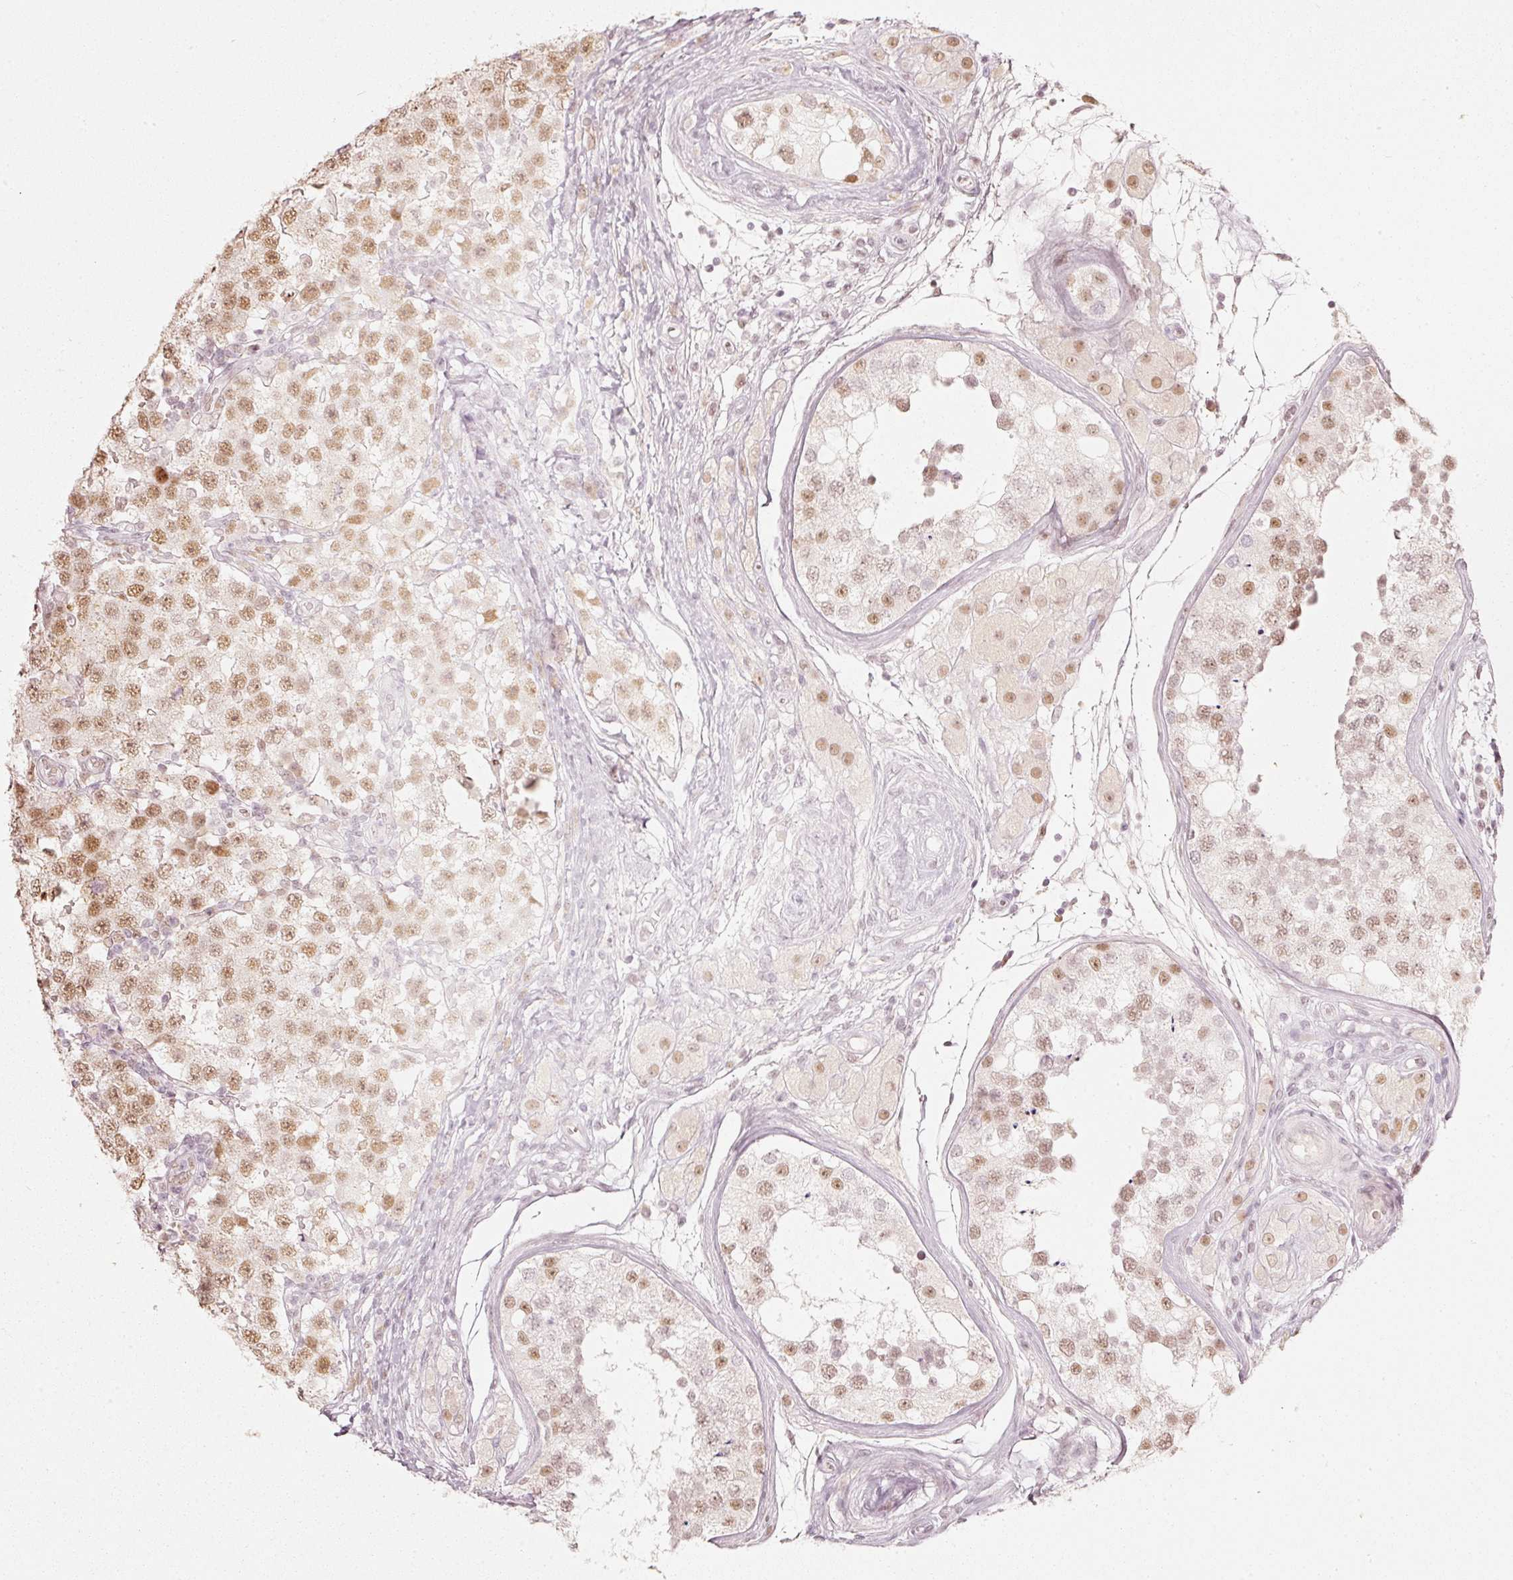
{"staining": {"intensity": "moderate", "quantity": ">75%", "location": "nuclear"}, "tissue": "testis cancer", "cell_type": "Tumor cells", "image_type": "cancer", "snomed": [{"axis": "morphology", "description": "Seminoma, NOS"}, {"axis": "topography", "description": "Testis"}], "caption": "The photomicrograph demonstrates a brown stain indicating the presence of a protein in the nuclear of tumor cells in testis cancer (seminoma). (IHC, brightfield microscopy, high magnification).", "gene": "PPP1R10", "patient": {"sex": "male", "age": 34}}